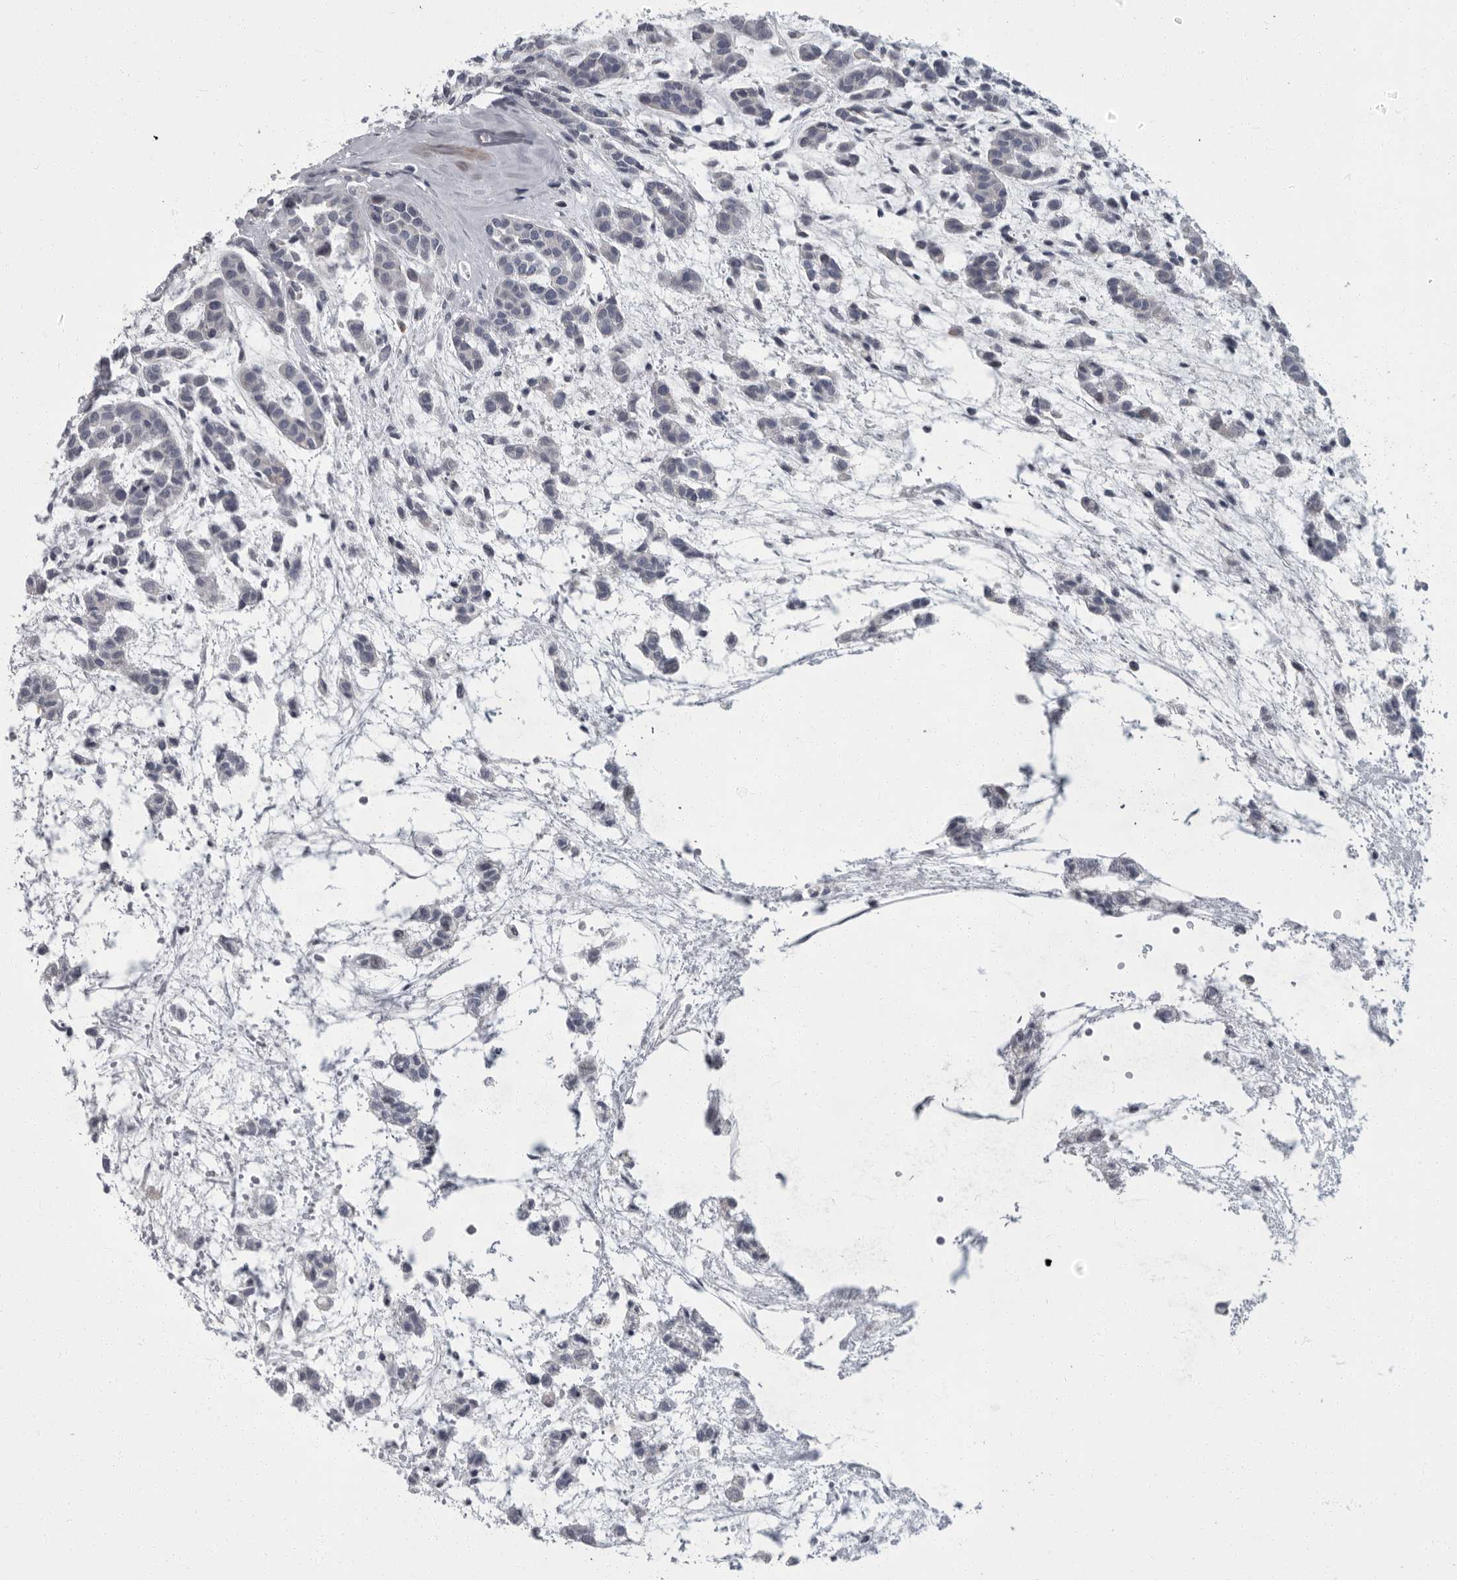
{"staining": {"intensity": "negative", "quantity": "none", "location": "none"}, "tissue": "head and neck cancer", "cell_type": "Tumor cells", "image_type": "cancer", "snomed": [{"axis": "morphology", "description": "Adenocarcinoma, NOS"}, {"axis": "morphology", "description": "Adenoma, NOS"}, {"axis": "topography", "description": "Head-Neck"}], "caption": "This photomicrograph is of adenocarcinoma (head and neck) stained with immunohistochemistry (IHC) to label a protein in brown with the nuclei are counter-stained blue. There is no positivity in tumor cells.", "gene": "SLC25A39", "patient": {"sex": "female", "age": 55}}